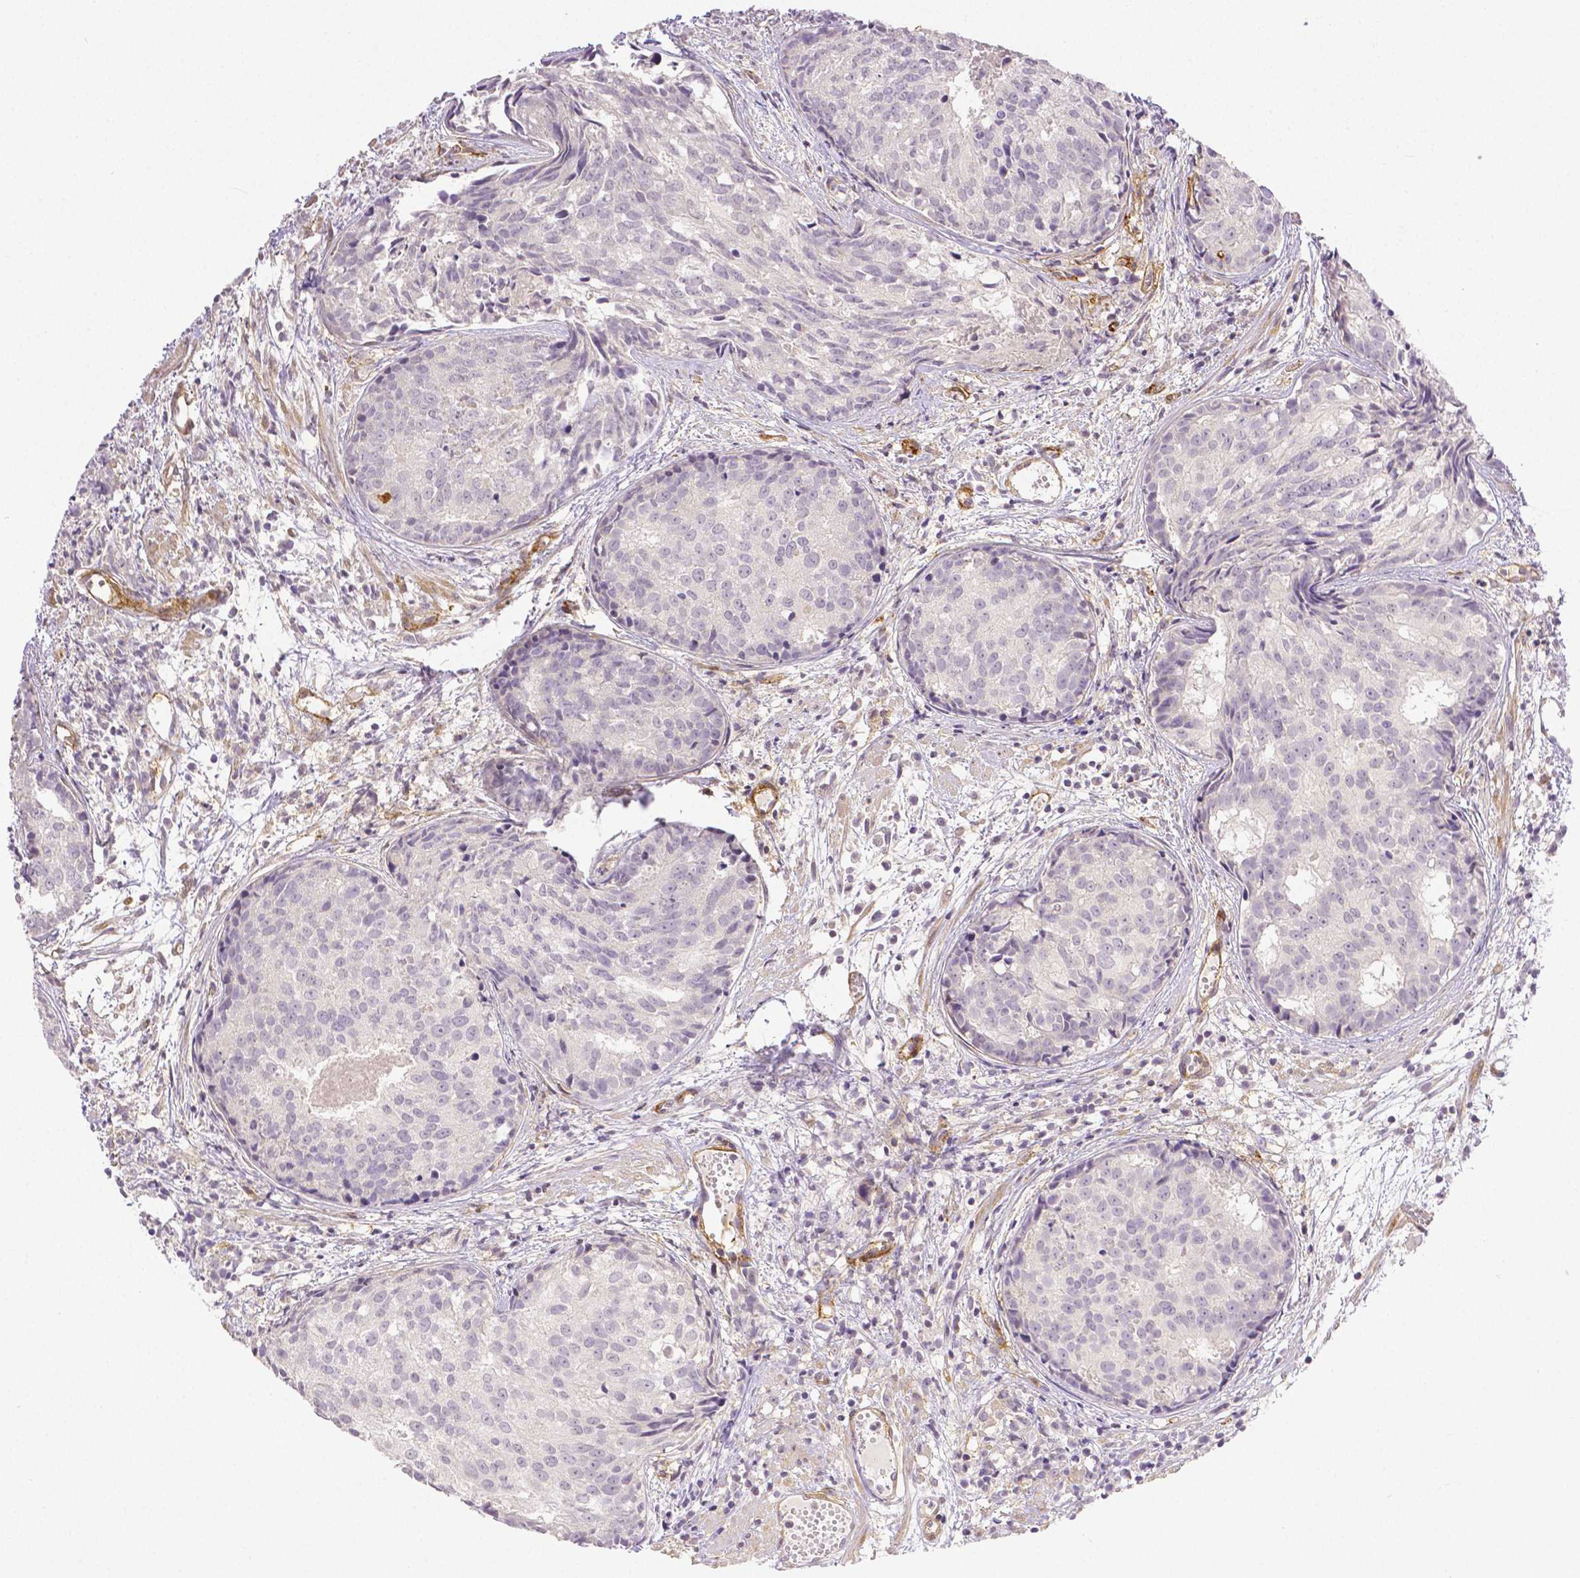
{"staining": {"intensity": "negative", "quantity": "none", "location": "none"}, "tissue": "prostate cancer", "cell_type": "Tumor cells", "image_type": "cancer", "snomed": [{"axis": "morphology", "description": "Adenocarcinoma, High grade"}, {"axis": "topography", "description": "Prostate"}], "caption": "High power microscopy image of an immunohistochemistry photomicrograph of high-grade adenocarcinoma (prostate), revealing no significant positivity in tumor cells.", "gene": "THY1", "patient": {"sex": "male", "age": 58}}